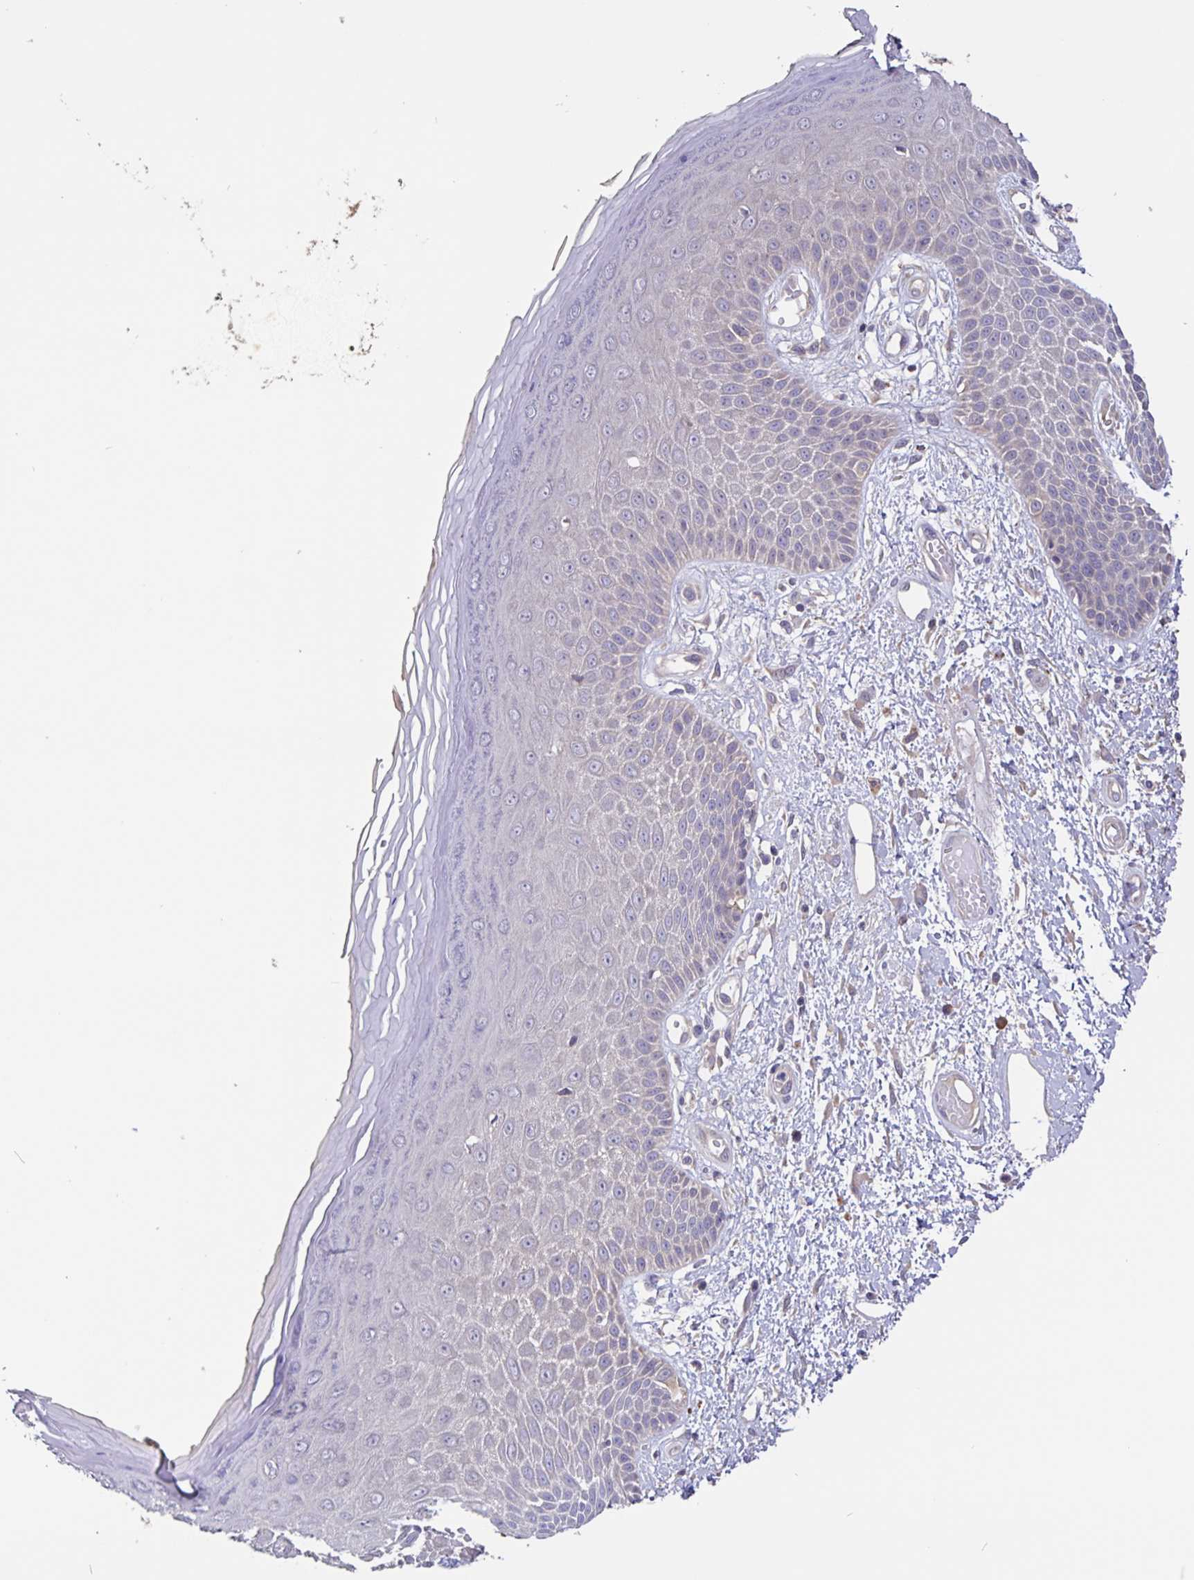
{"staining": {"intensity": "negative", "quantity": "none", "location": "none"}, "tissue": "skin", "cell_type": "Epidermal cells", "image_type": "normal", "snomed": [{"axis": "morphology", "description": "Normal tissue, NOS"}, {"axis": "topography", "description": "Anal"}, {"axis": "topography", "description": "Peripheral nerve tissue"}], "caption": "Micrograph shows no significant protein expression in epidermal cells of benign skin.", "gene": "FBXL16", "patient": {"sex": "male", "age": 78}}